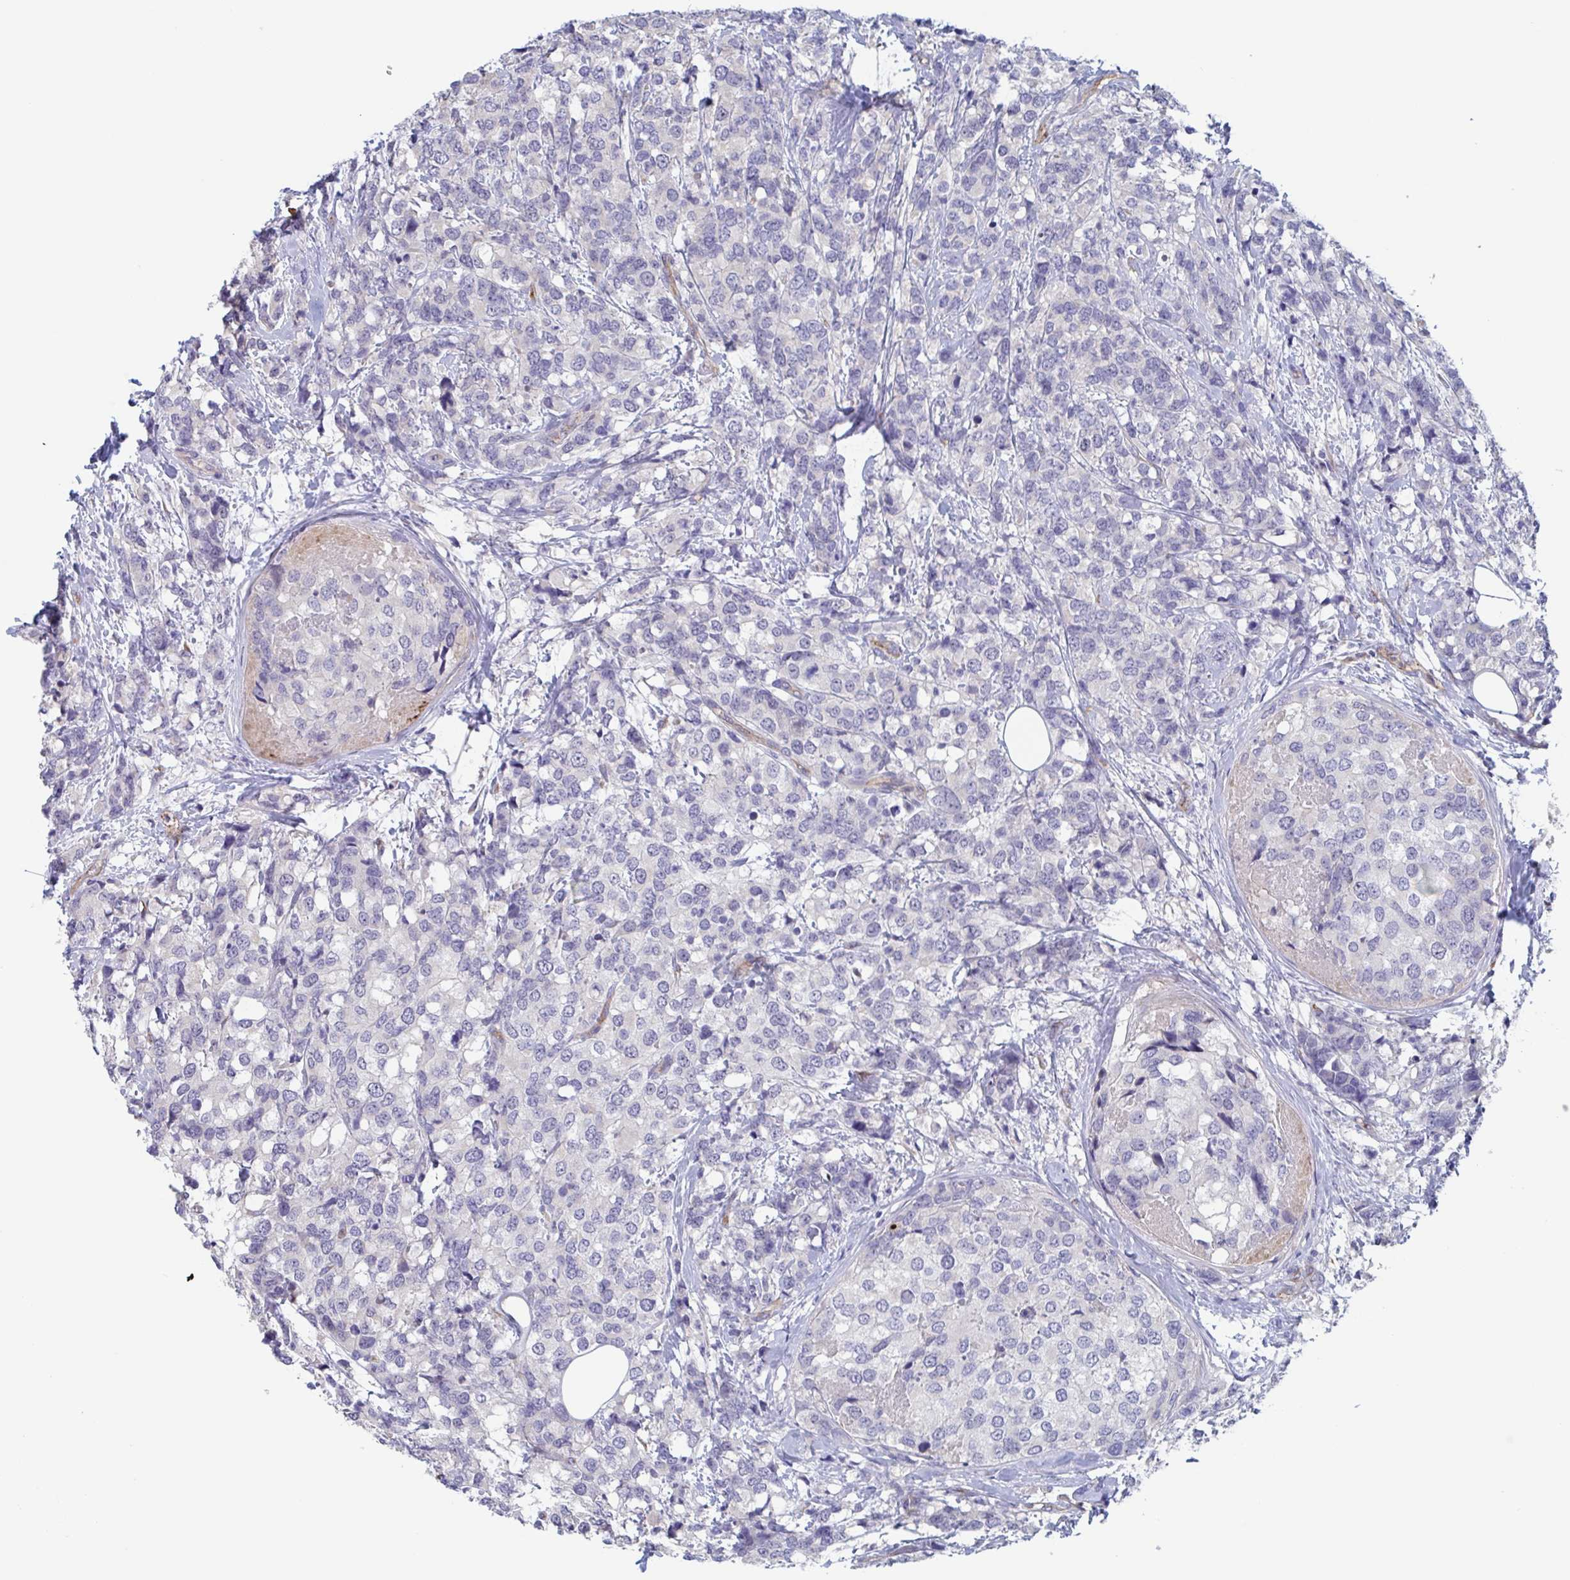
{"staining": {"intensity": "negative", "quantity": "none", "location": "none"}, "tissue": "breast cancer", "cell_type": "Tumor cells", "image_type": "cancer", "snomed": [{"axis": "morphology", "description": "Lobular carcinoma"}, {"axis": "topography", "description": "Breast"}], "caption": "IHC micrograph of neoplastic tissue: breast cancer stained with DAB reveals no significant protein positivity in tumor cells.", "gene": "ST14", "patient": {"sex": "female", "age": 59}}